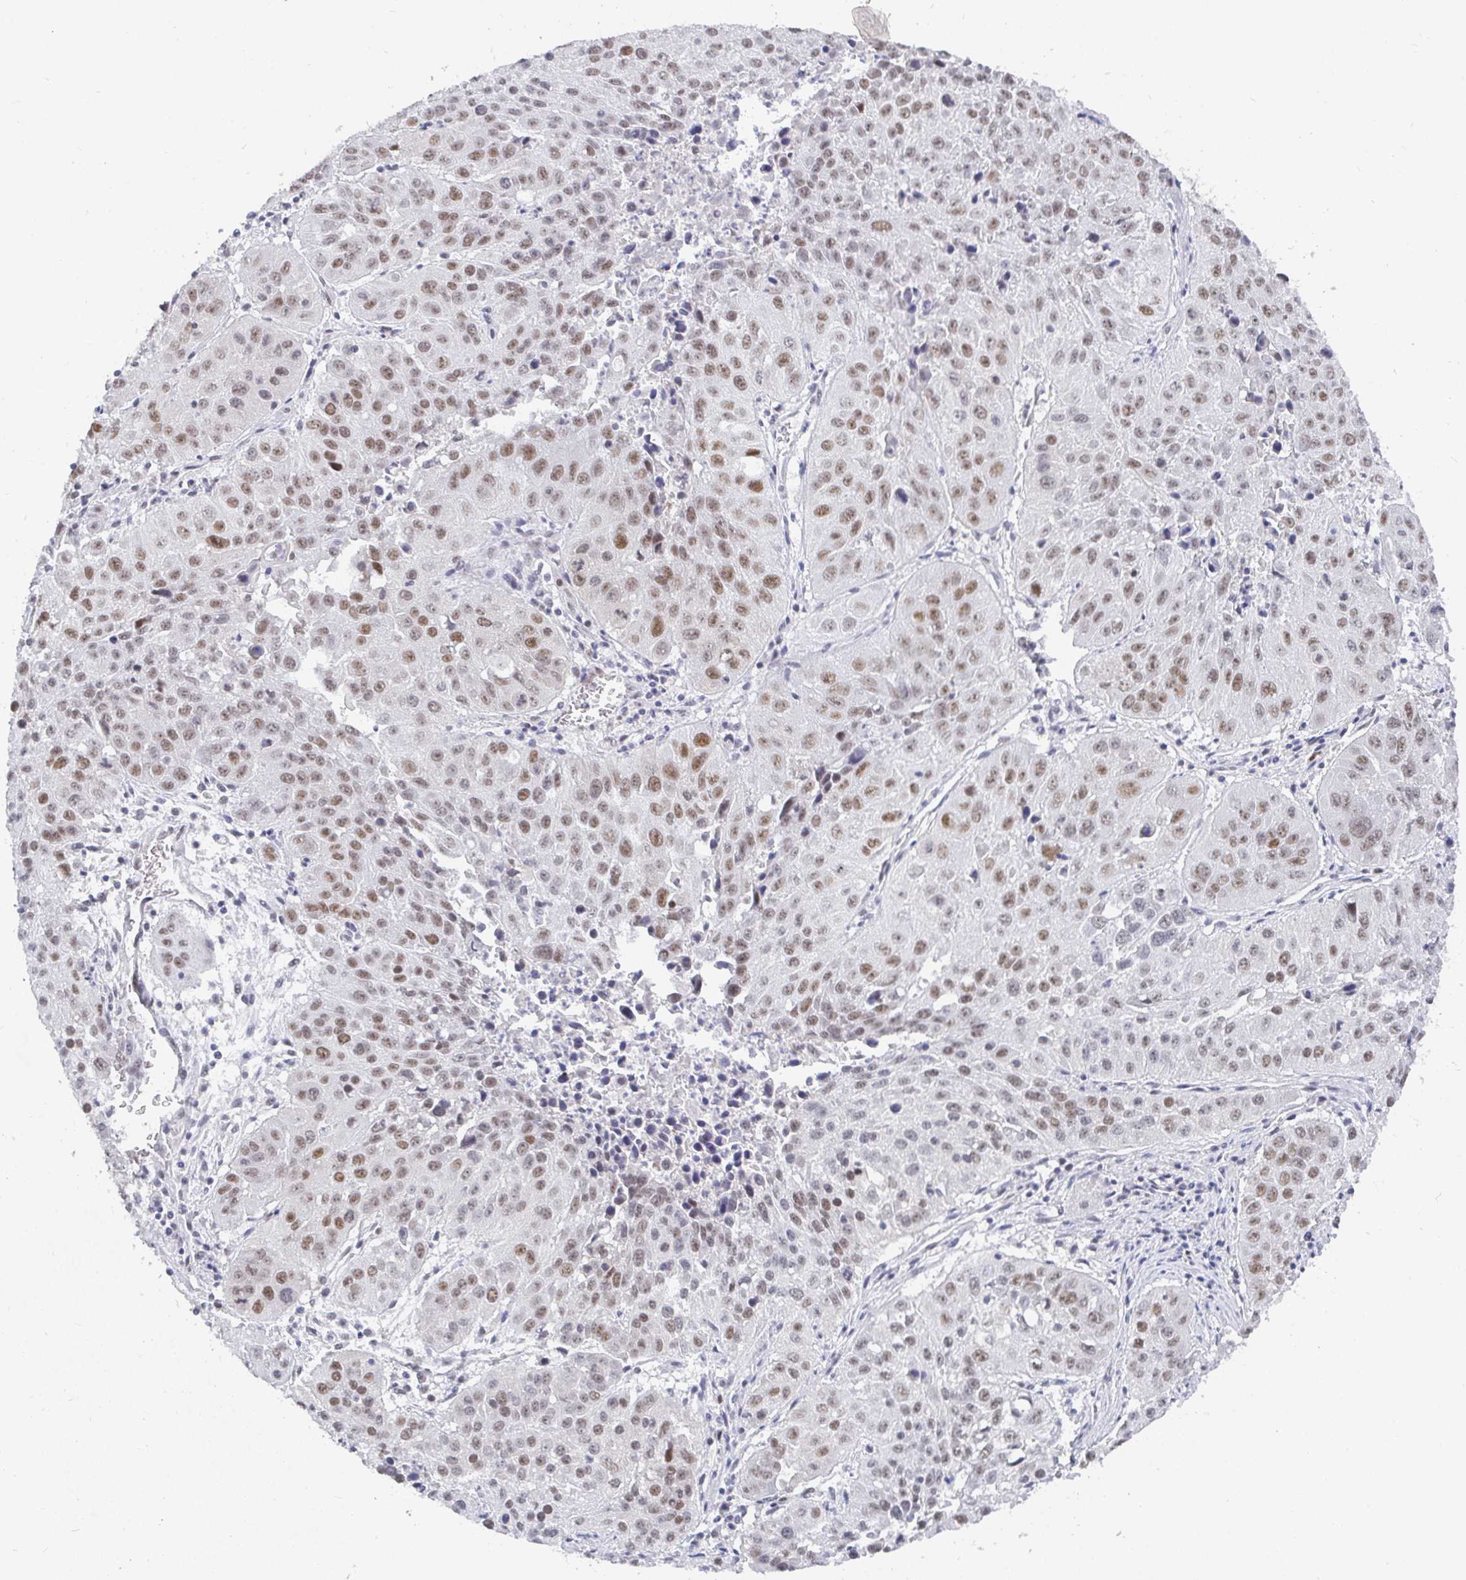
{"staining": {"intensity": "moderate", "quantity": "25%-75%", "location": "nuclear"}, "tissue": "lung cancer", "cell_type": "Tumor cells", "image_type": "cancer", "snomed": [{"axis": "morphology", "description": "Squamous cell carcinoma, NOS"}, {"axis": "topography", "description": "Lung"}], "caption": "Immunohistochemical staining of squamous cell carcinoma (lung) exhibits moderate nuclear protein positivity in about 25%-75% of tumor cells.", "gene": "RCOR1", "patient": {"sex": "female", "age": 61}}